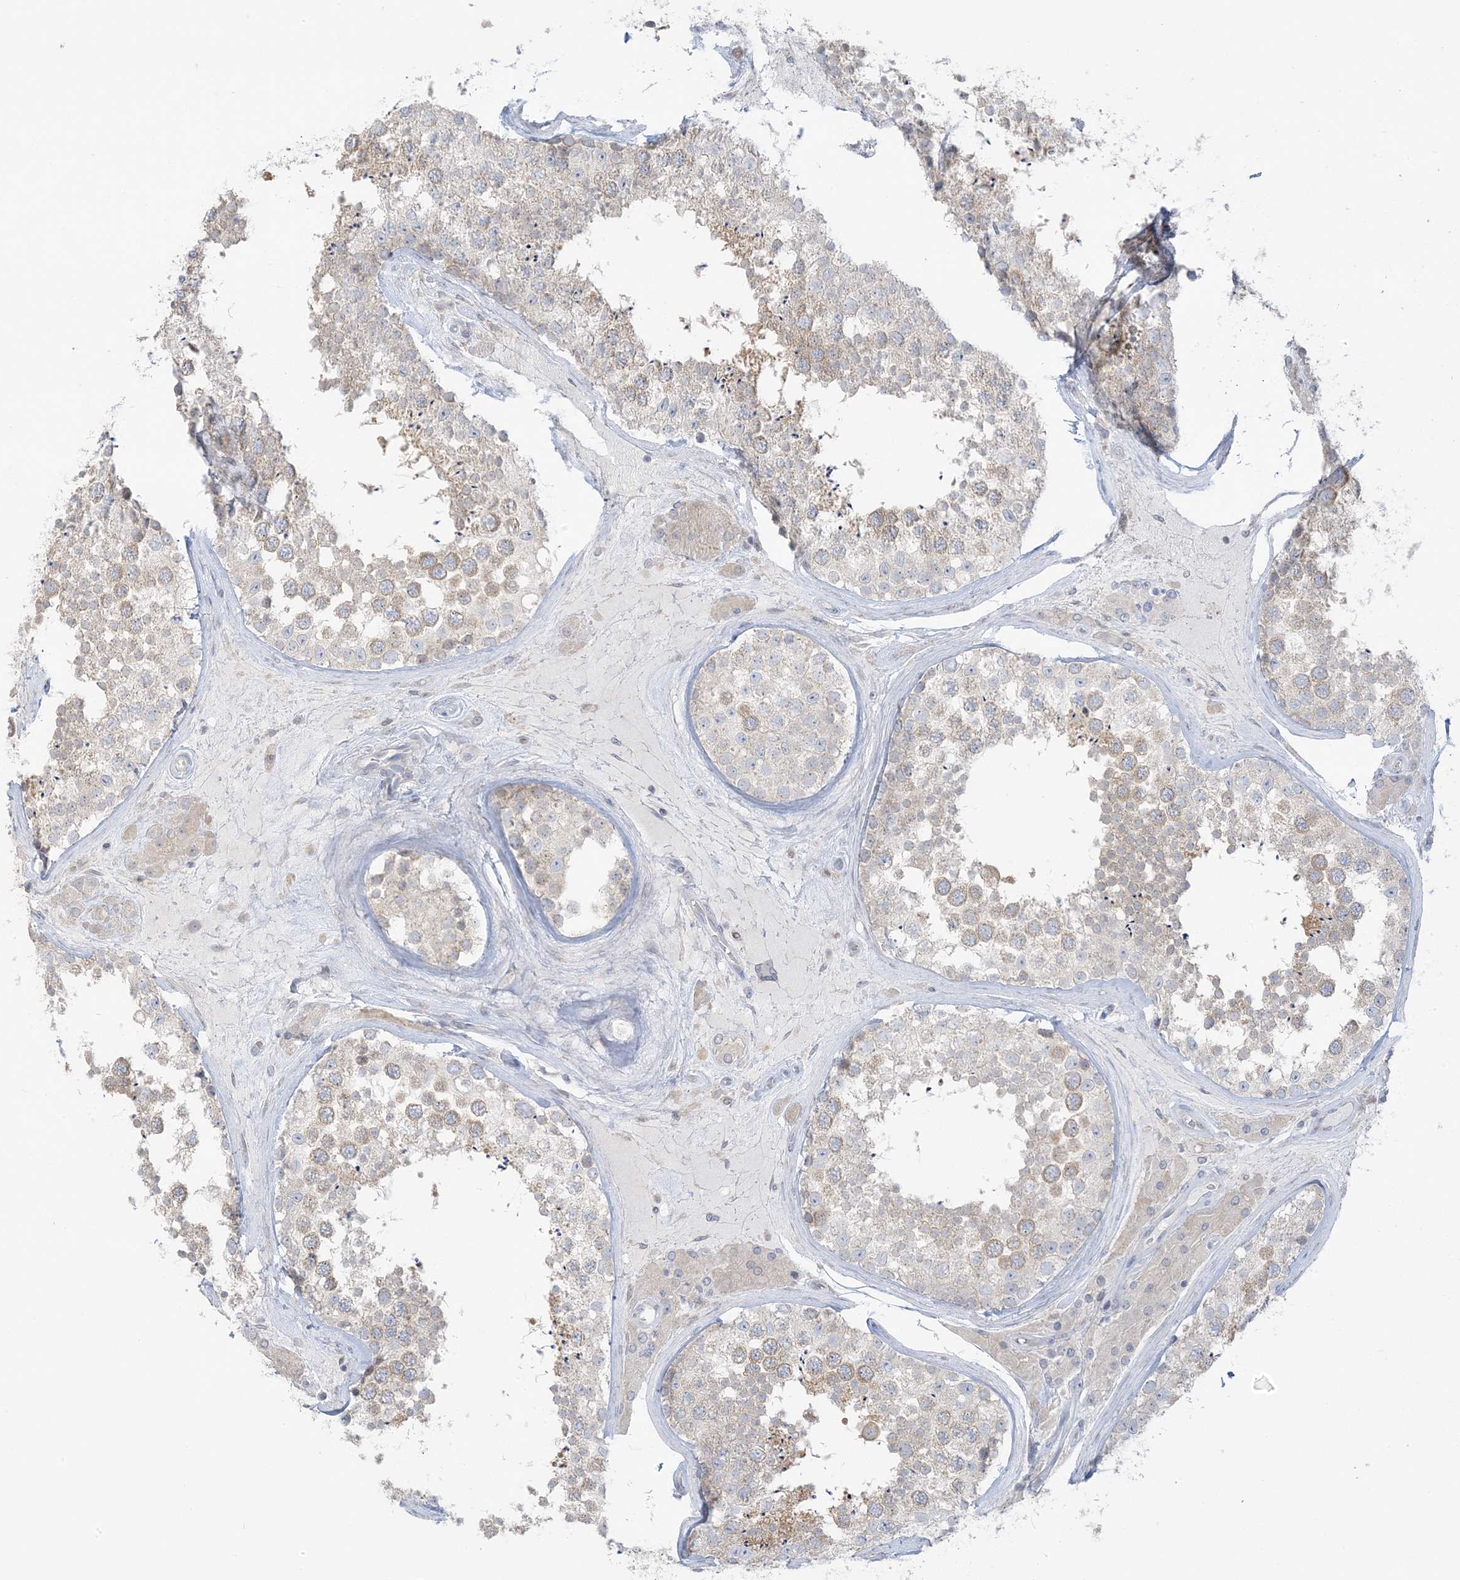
{"staining": {"intensity": "weak", "quantity": "<25%", "location": "cytoplasmic/membranous"}, "tissue": "testis", "cell_type": "Cells in seminiferous ducts", "image_type": "normal", "snomed": [{"axis": "morphology", "description": "Normal tissue, NOS"}, {"axis": "topography", "description": "Testis"}], "caption": "This is an immunohistochemistry photomicrograph of unremarkable human testis. There is no positivity in cells in seminiferous ducts.", "gene": "EEFSEC", "patient": {"sex": "male", "age": 46}}